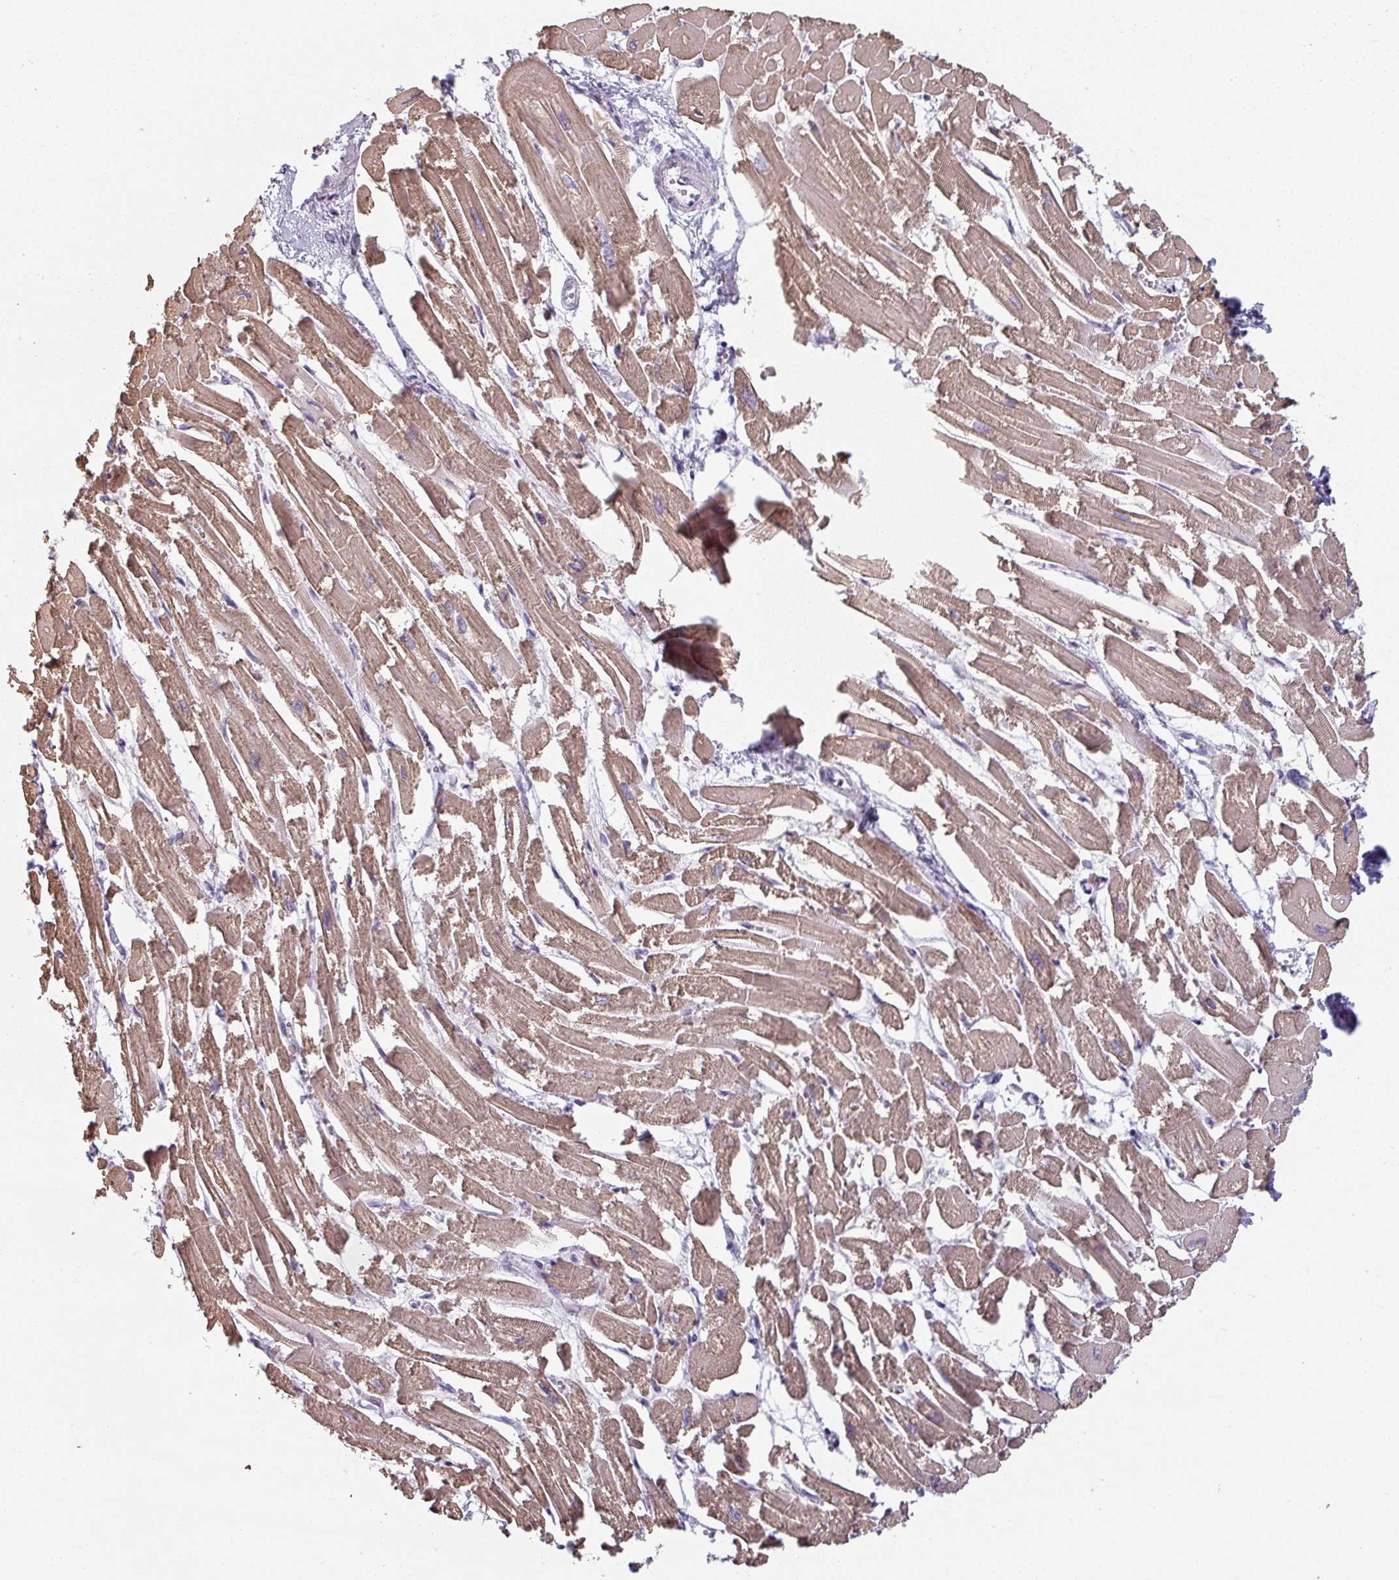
{"staining": {"intensity": "moderate", "quantity": ">75%", "location": "cytoplasmic/membranous"}, "tissue": "heart muscle", "cell_type": "Cardiomyocytes", "image_type": "normal", "snomed": [{"axis": "morphology", "description": "Normal tissue, NOS"}, {"axis": "topography", "description": "Heart"}], "caption": "A brown stain highlights moderate cytoplasmic/membranous positivity of a protein in cardiomyocytes of normal heart muscle. (Stains: DAB (3,3'-diaminobenzidine) in brown, nuclei in blue, Microscopy: brightfield microscopy at high magnification).", "gene": "SFTPA1", "patient": {"sex": "male", "age": 54}}